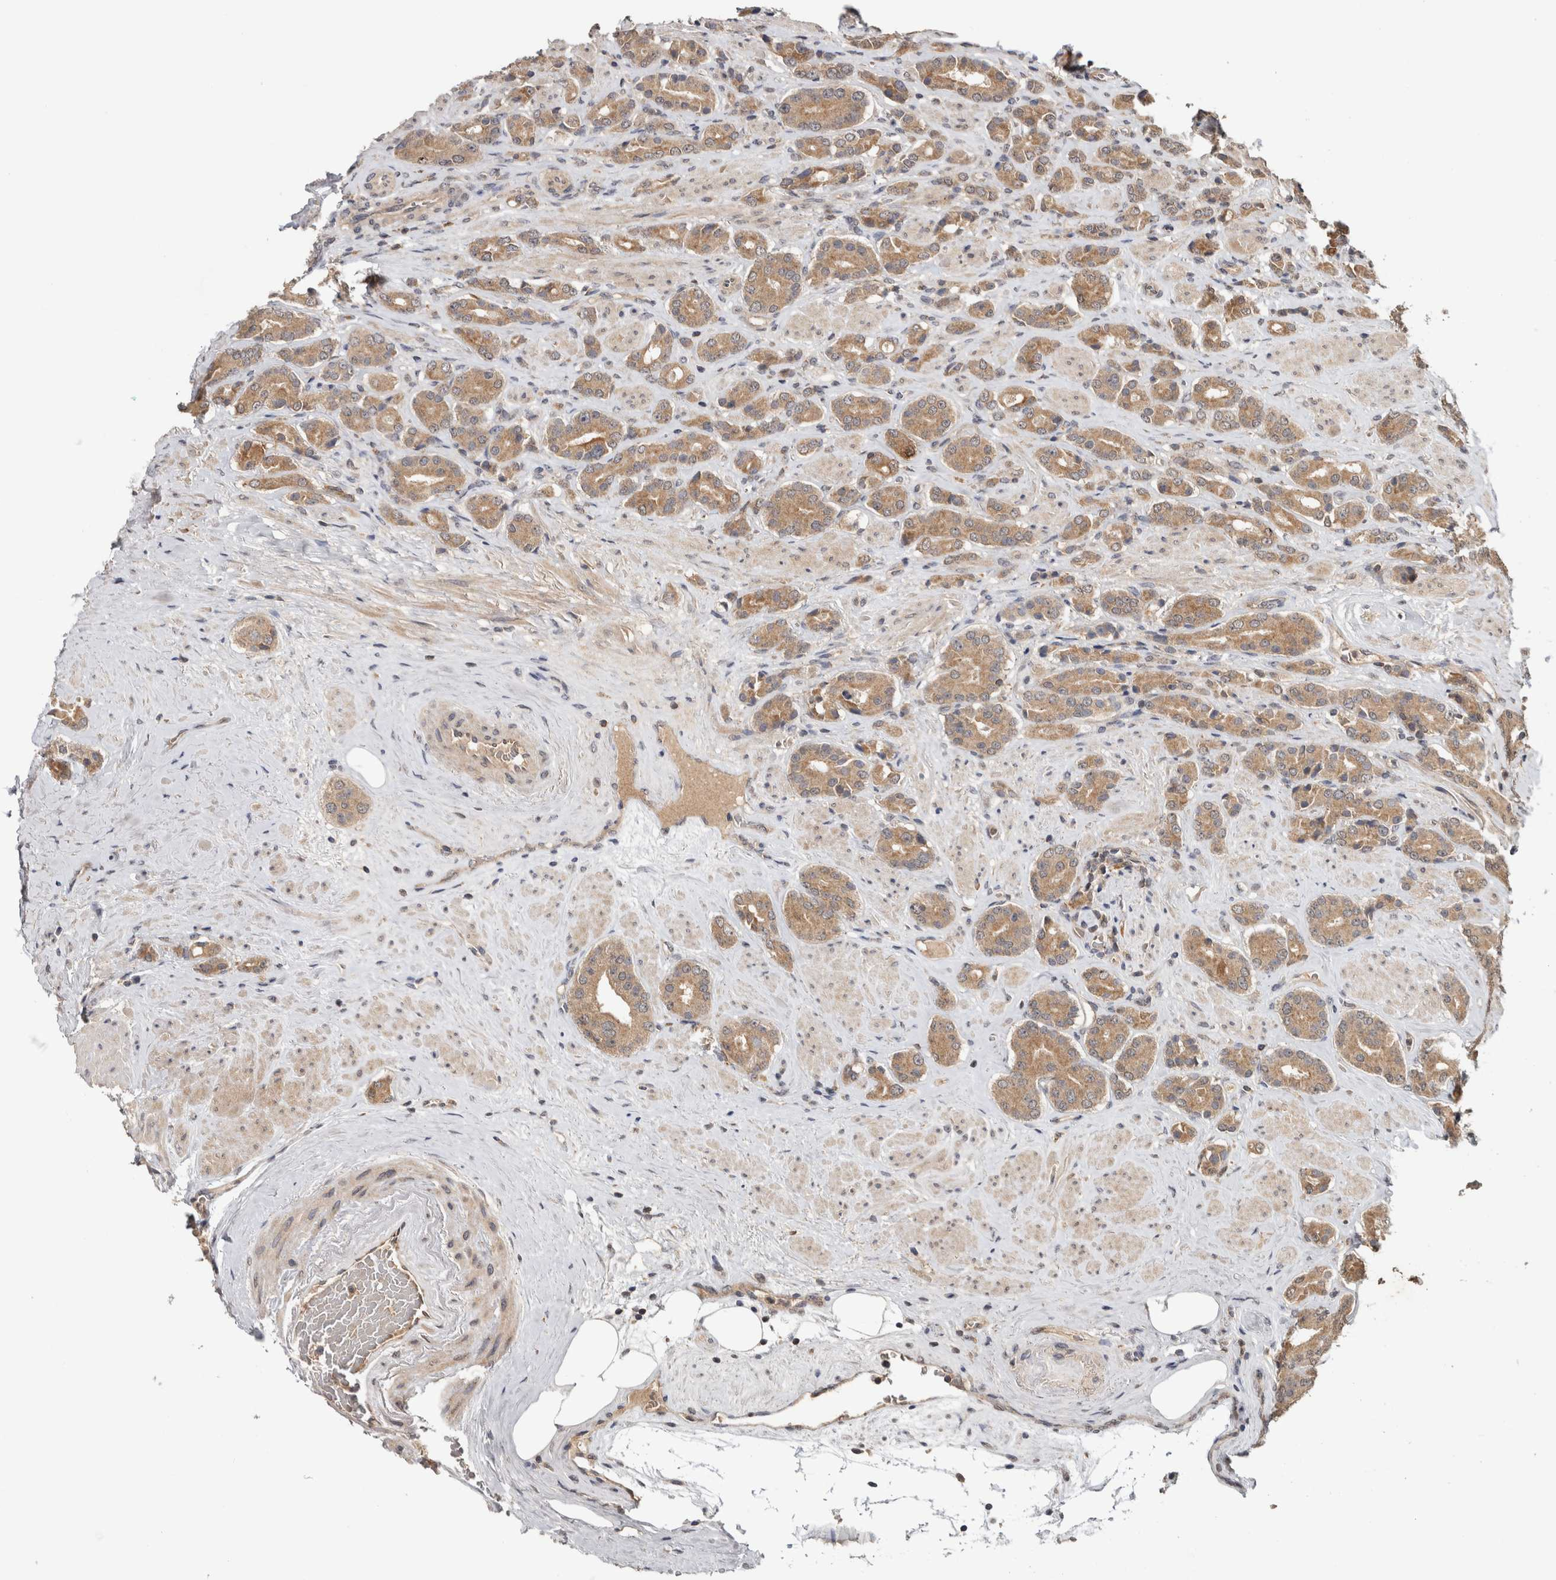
{"staining": {"intensity": "moderate", "quantity": ">75%", "location": "cytoplasmic/membranous"}, "tissue": "prostate cancer", "cell_type": "Tumor cells", "image_type": "cancer", "snomed": [{"axis": "morphology", "description": "Adenocarcinoma, High grade"}, {"axis": "topography", "description": "Prostate"}], "caption": "Immunohistochemical staining of human prostate adenocarcinoma (high-grade) demonstrates medium levels of moderate cytoplasmic/membranous protein staining in about >75% of tumor cells.", "gene": "HMOX2", "patient": {"sex": "male", "age": 71}}